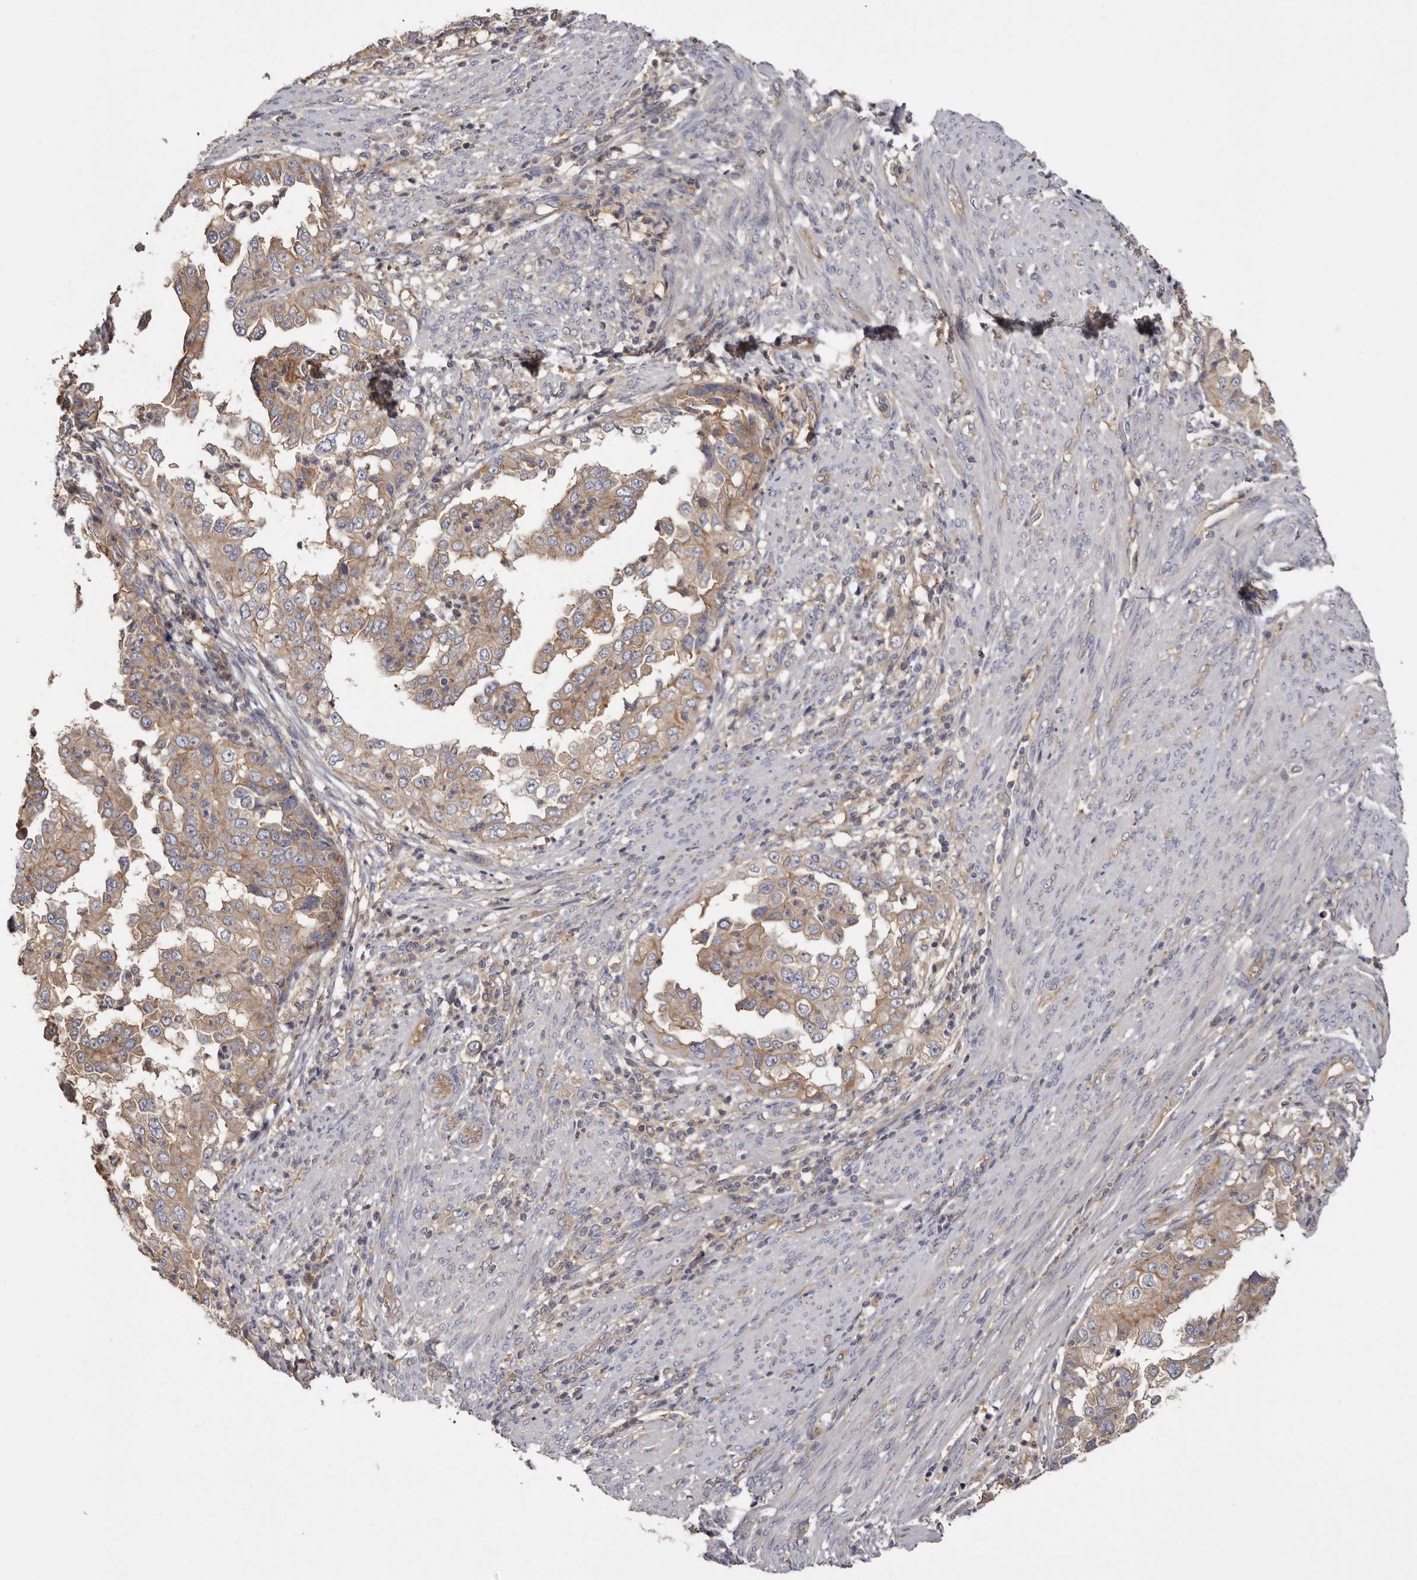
{"staining": {"intensity": "weak", "quantity": ">75%", "location": "cytoplasmic/membranous"}, "tissue": "endometrial cancer", "cell_type": "Tumor cells", "image_type": "cancer", "snomed": [{"axis": "morphology", "description": "Adenocarcinoma, NOS"}, {"axis": "topography", "description": "Endometrium"}], "caption": "This is a micrograph of immunohistochemistry (IHC) staining of endometrial cancer, which shows weak staining in the cytoplasmic/membranous of tumor cells.", "gene": "INKA2", "patient": {"sex": "female", "age": 85}}